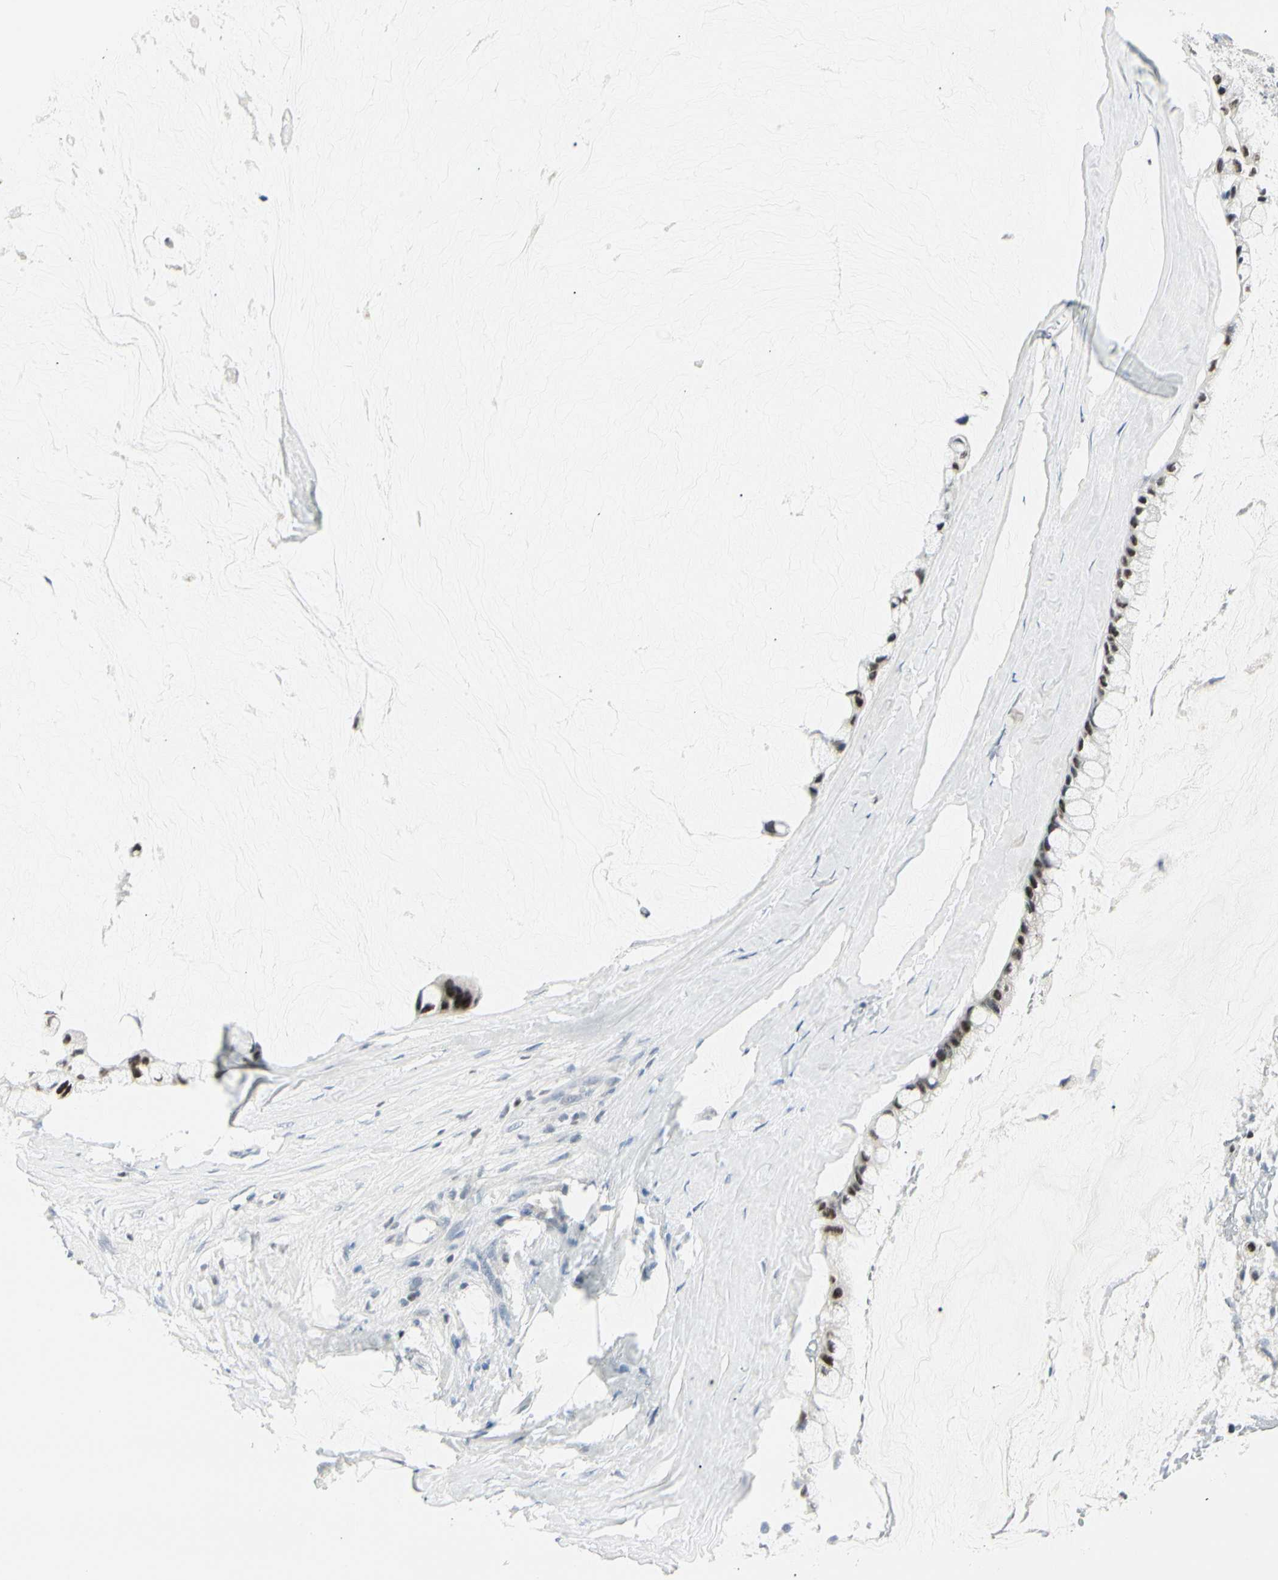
{"staining": {"intensity": "strong", "quantity": ">75%", "location": "nuclear"}, "tissue": "ovarian cancer", "cell_type": "Tumor cells", "image_type": "cancer", "snomed": [{"axis": "morphology", "description": "Cystadenocarcinoma, mucinous, NOS"}, {"axis": "topography", "description": "Ovary"}], "caption": "Immunohistochemical staining of ovarian cancer (mucinous cystadenocarcinoma) displays high levels of strong nuclear protein expression in approximately >75% of tumor cells.", "gene": "ZBTB7B", "patient": {"sex": "female", "age": 39}}